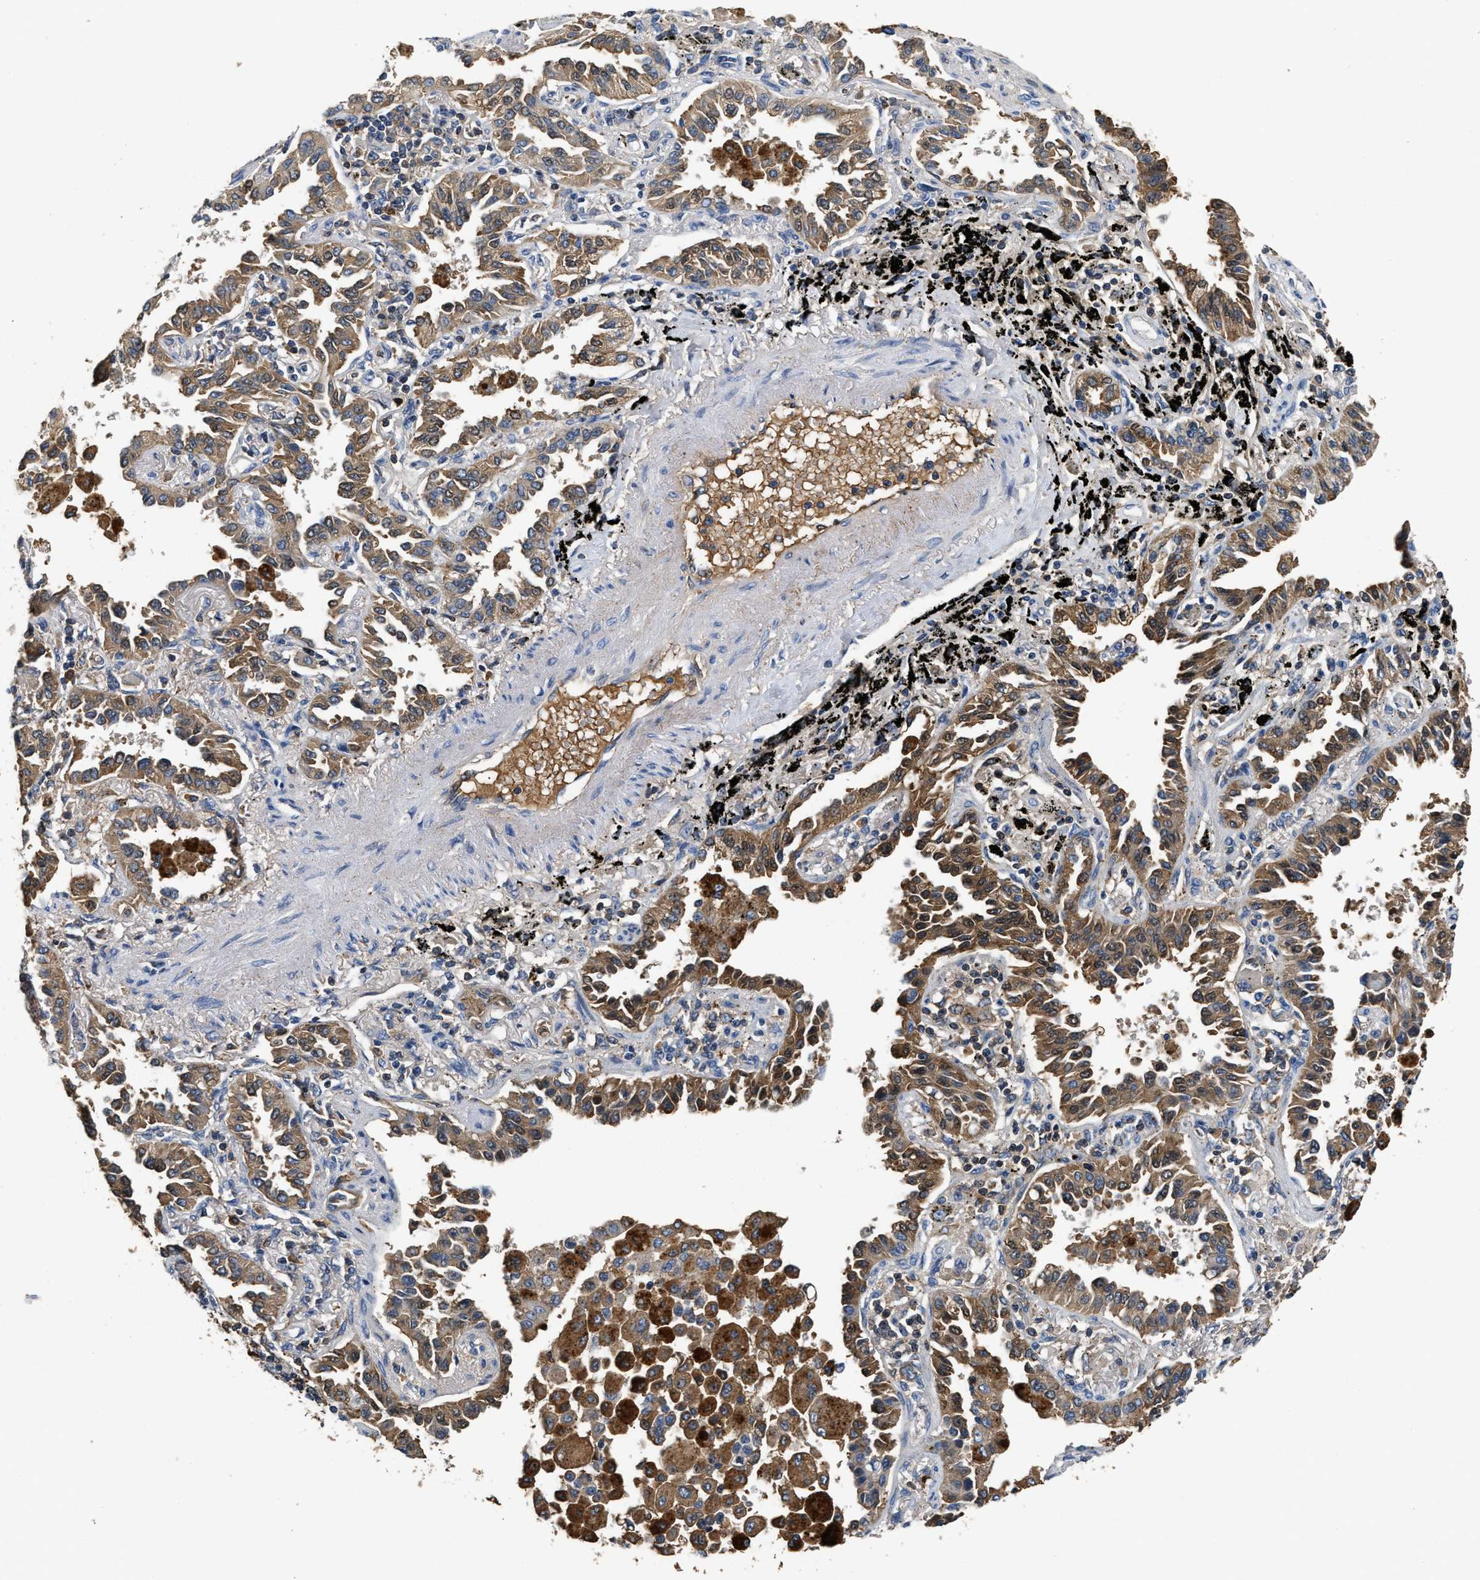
{"staining": {"intensity": "moderate", "quantity": ">75%", "location": "cytoplasmic/membranous"}, "tissue": "lung cancer", "cell_type": "Tumor cells", "image_type": "cancer", "snomed": [{"axis": "morphology", "description": "Normal tissue, NOS"}, {"axis": "morphology", "description": "Adenocarcinoma, NOS"}, {"axis": "topography", "description": "Lung"}], "caption": "Moderate cytoplasmic/membranous expression for a protein is present in about >75% of tumor cells of lung cancer (adenocarcinoma) using immunohistochemistry.", "gene": "C3", "patient": {"sex": "male", "age": 59}}